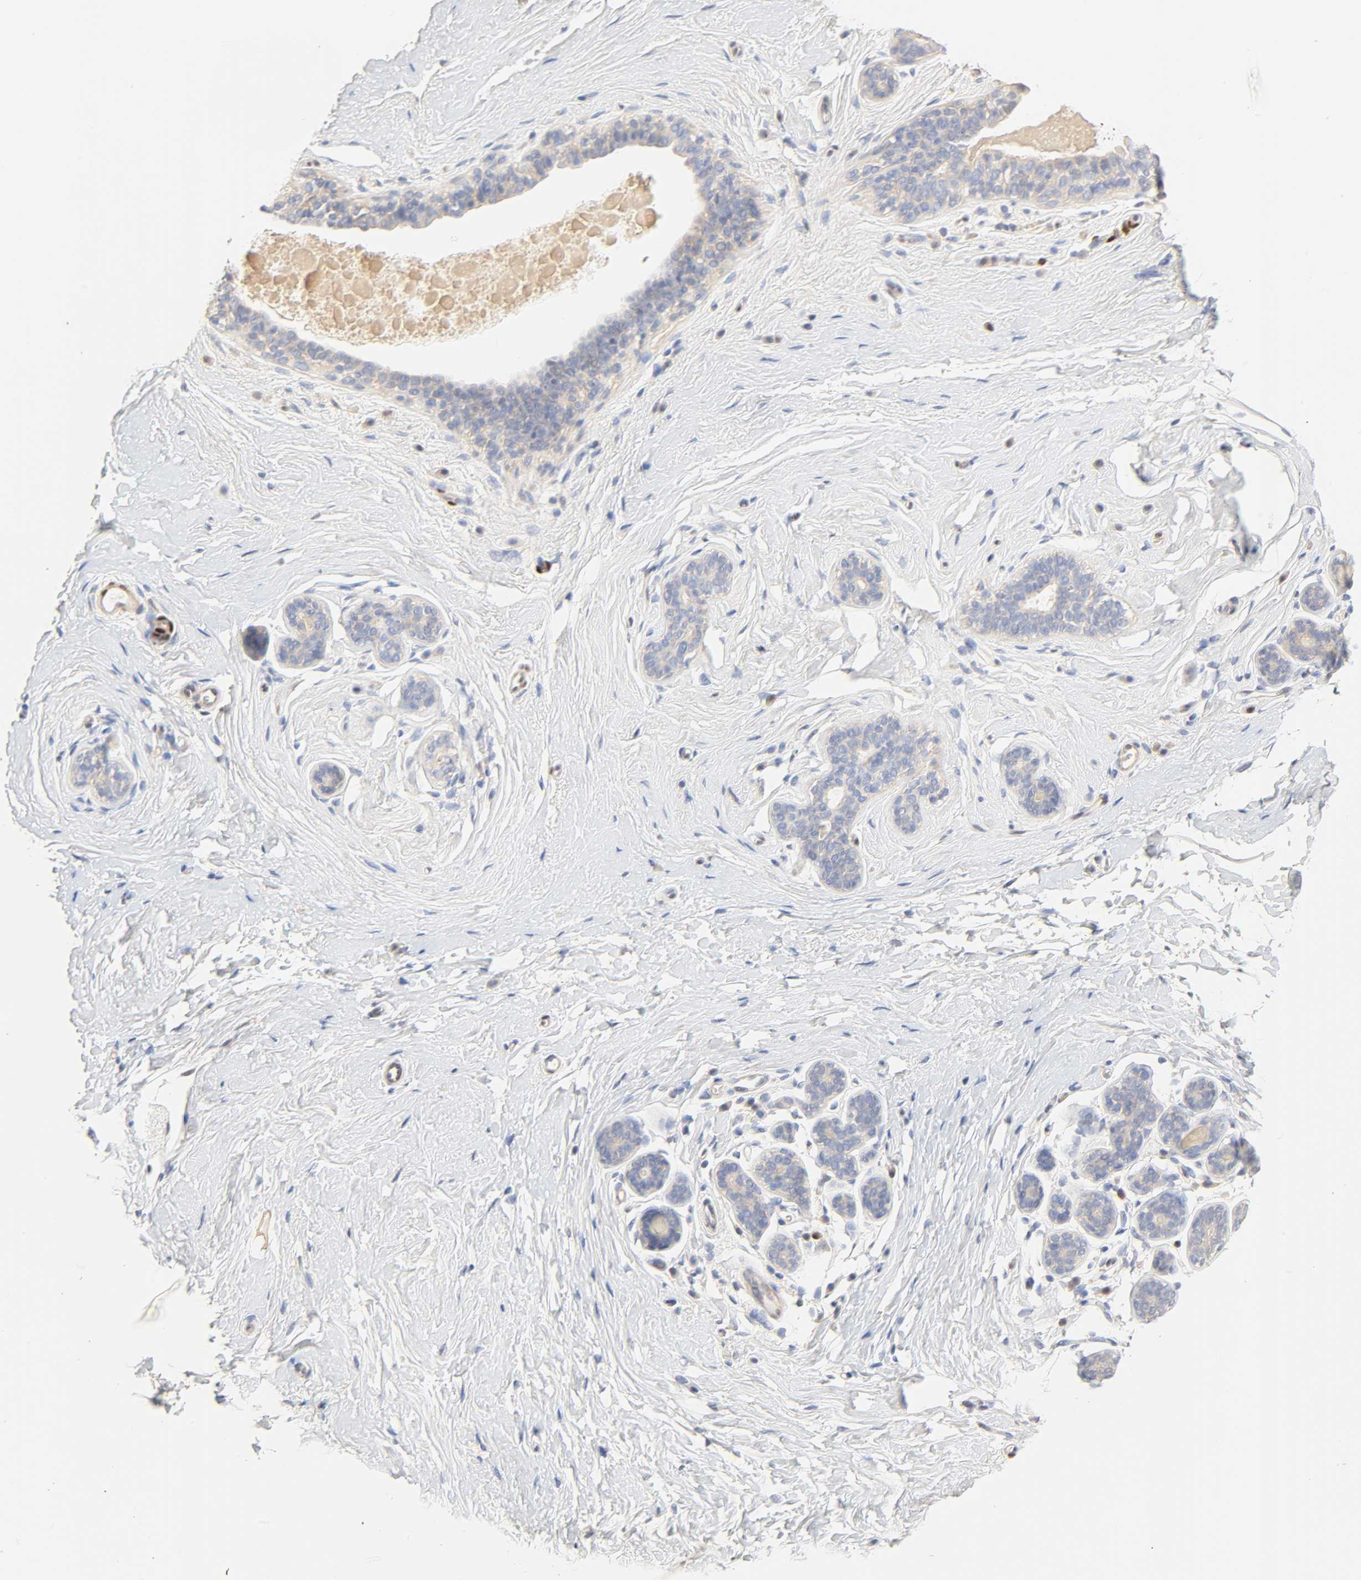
{"staining": {"intensity": "negative", "quantity": "none", "location": "none"}, "tissue": "breast", "cell_type": "Adipocytes", "image_type": "normal", "snomed": [{"axis": "morphology", "description": "Normal tissue, NOS"}, {"axis": "topography", "description": "Breast"}], "caption": "DAB (3,3'-diaminobenzidine) immunohistochemical staining of benign breast exhibits no significant expression in adipocytes. The staining was performed using DAB (3,3'-diaminobenzidine) to visualize the protein expression in brown, while the nuclei were stained in blue with hematoxylin (Magnification: 20x).", "gene": "BORCS8", "patient": {"sex": "female", "age": 52}}